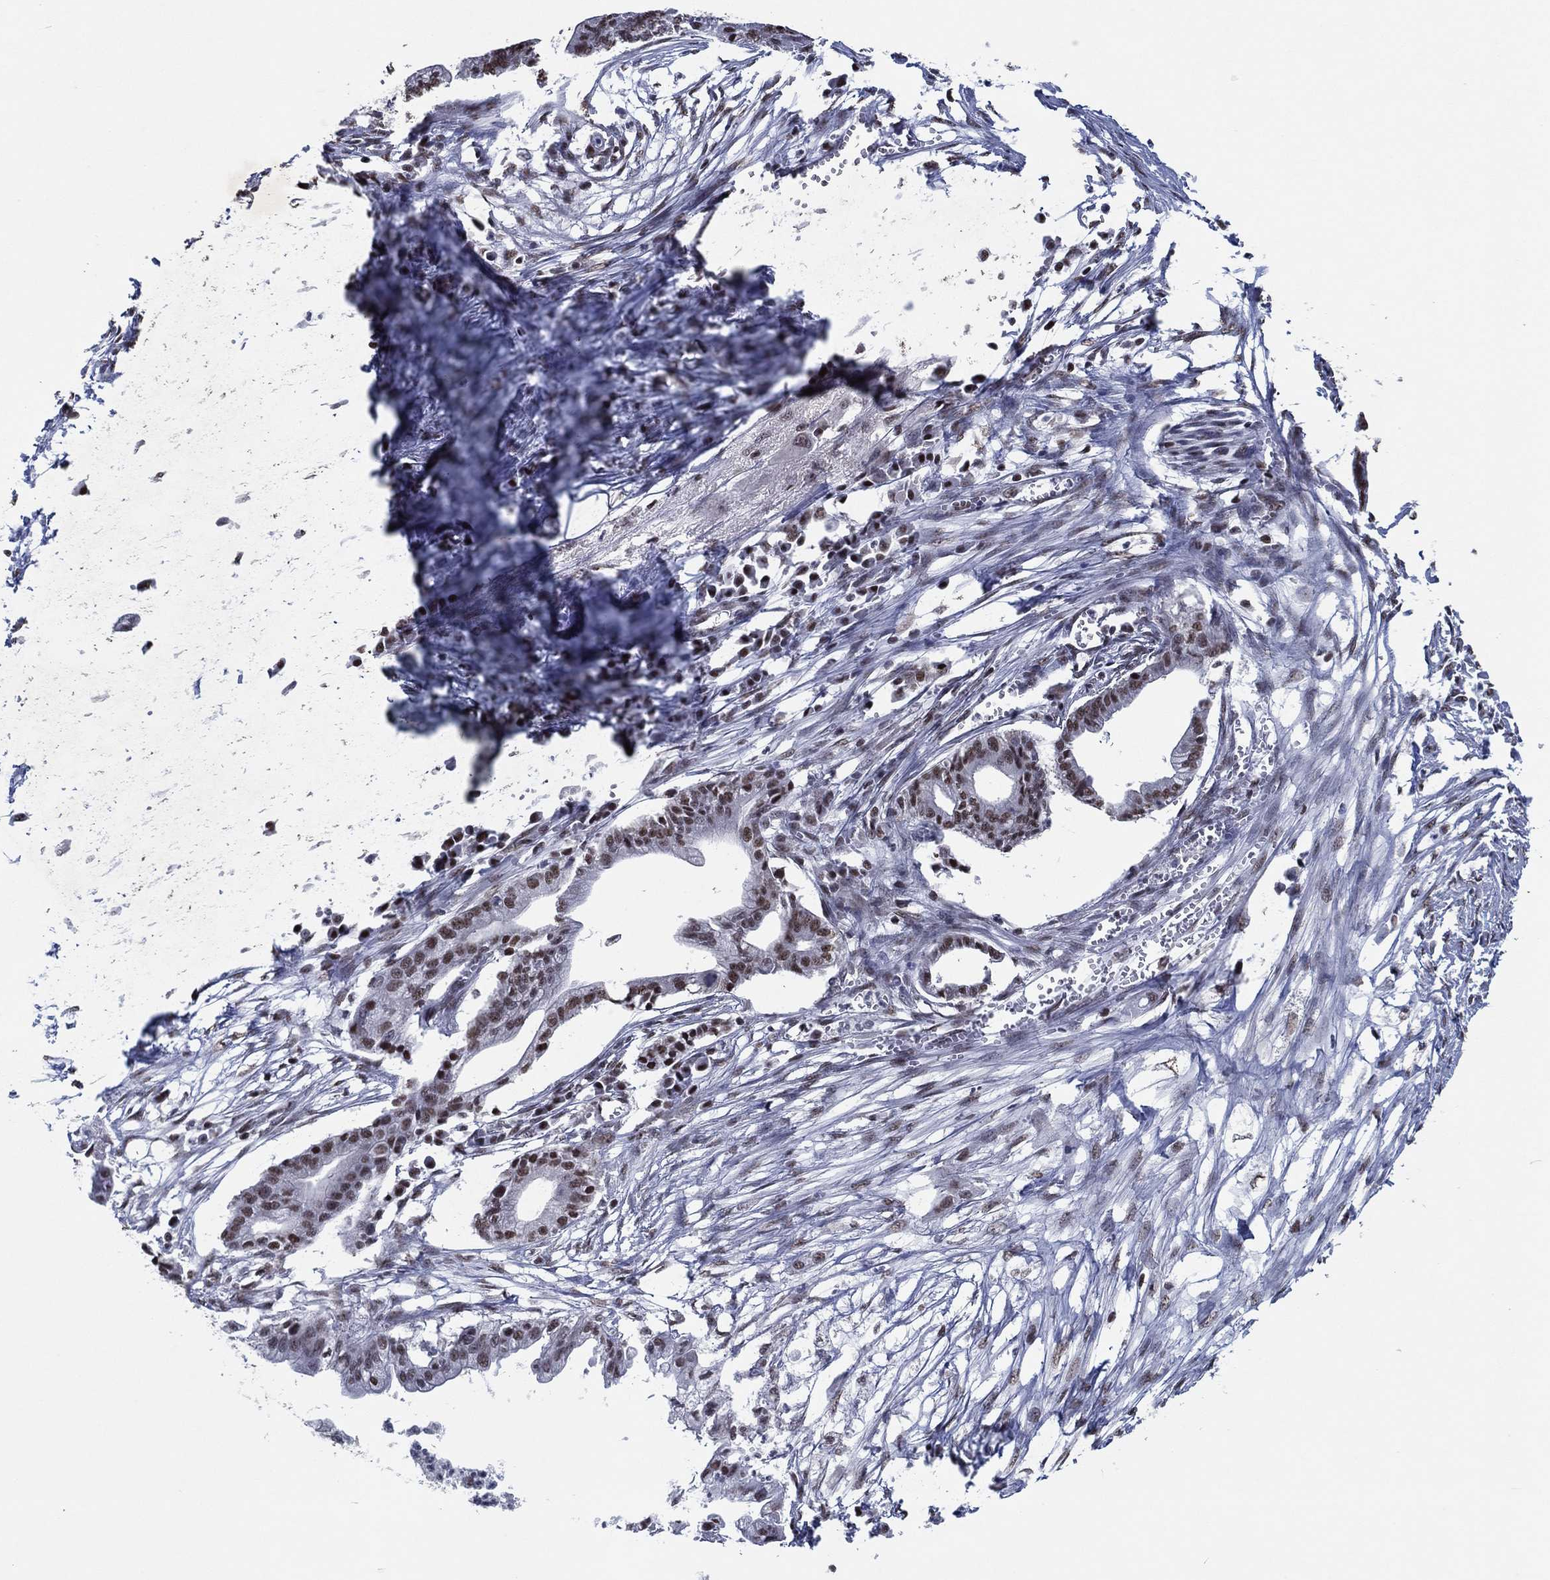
{"staining": {"intensity": "moderate", "quantity": "<25%", "location": "nuclear"}, "tissue": "pancreatic cancer", "cell_type": "Tumor cells", "image_type": "cancer", "snomed": [{"axis": "morphology", "description": "Normal tissue, NOS"}, {"axis": "morphology", "description": "Adenocarcinoma, NOS"}, {"axis": "topography", "description": "Pancreas"}], "caption": "Immunohistochemistry of pancreatic cancer (adenocarcinoma) reveals low levels of moderate nuclear expression in about <25% of tumor cells. The staining is performed using DAB (3,3'-diaminobenzidine) brown chromogen to label protein expression. The nuclei are counter-stained blue using hematoxylin.", "gene": "ZBTB42", "patient": {"sex": "female", "age": 58}}